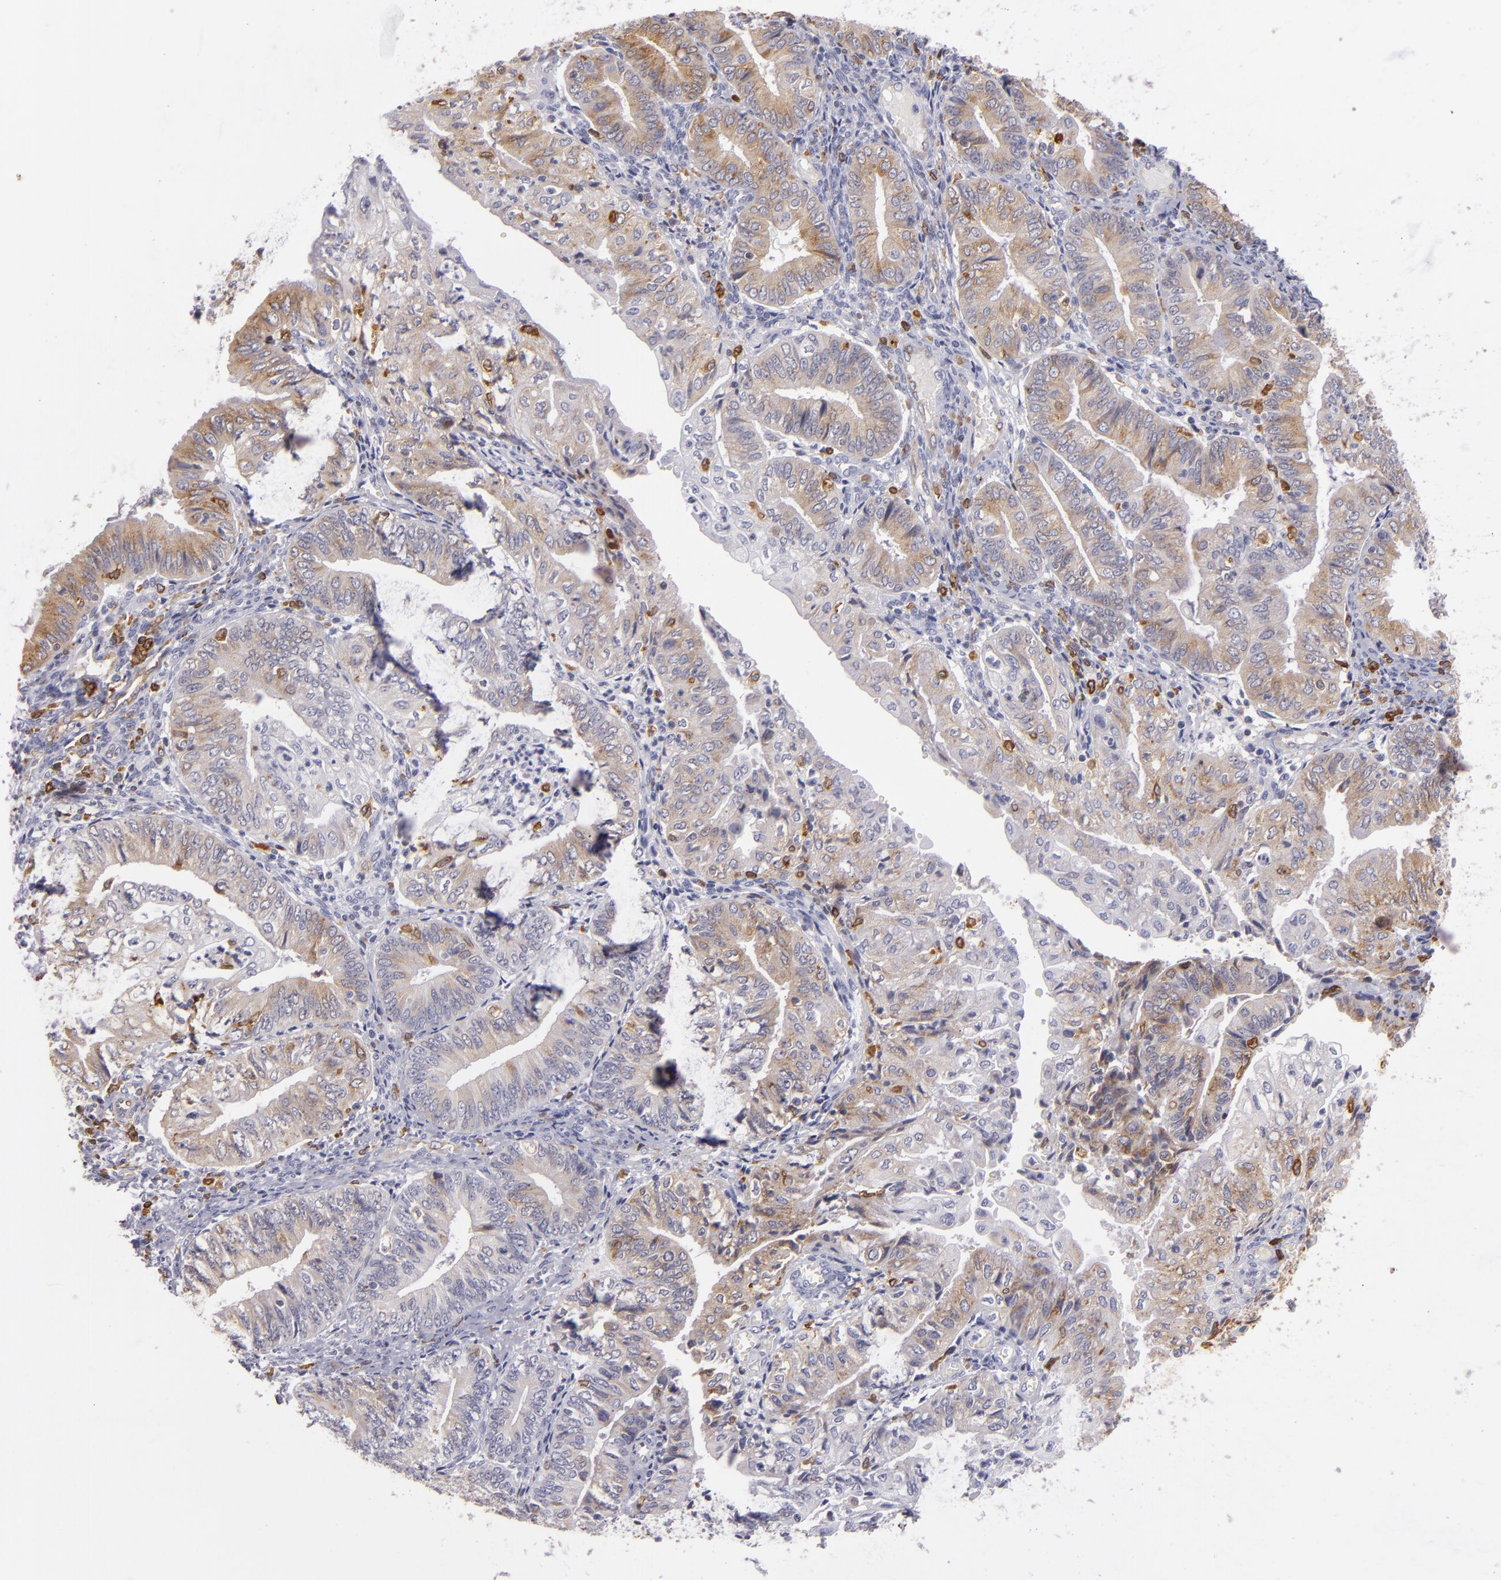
{"staining": {"intensity": "weak", "quantity": "25%-75%", "location": "cytoplasmic/membranous"}, "tissue": "endometrial cancer", "cell_type": "Tumor cells", "image_type": "cancer", "snomed": [{"axis": "morphology", "description": "Adenocarcinoma, NOS"}, {"axis": "topography", "description": "Endometrium"}], "caption": "This is a photomicrograph of immunohistochemistry (IHC) staining of endometrial cancer (adenocarcinoma), which shows weak positivity in the cytoplasmic/membranous of tumor cells.", "gene": "CD74", "patient": {"sex": "female", "age": 55}}